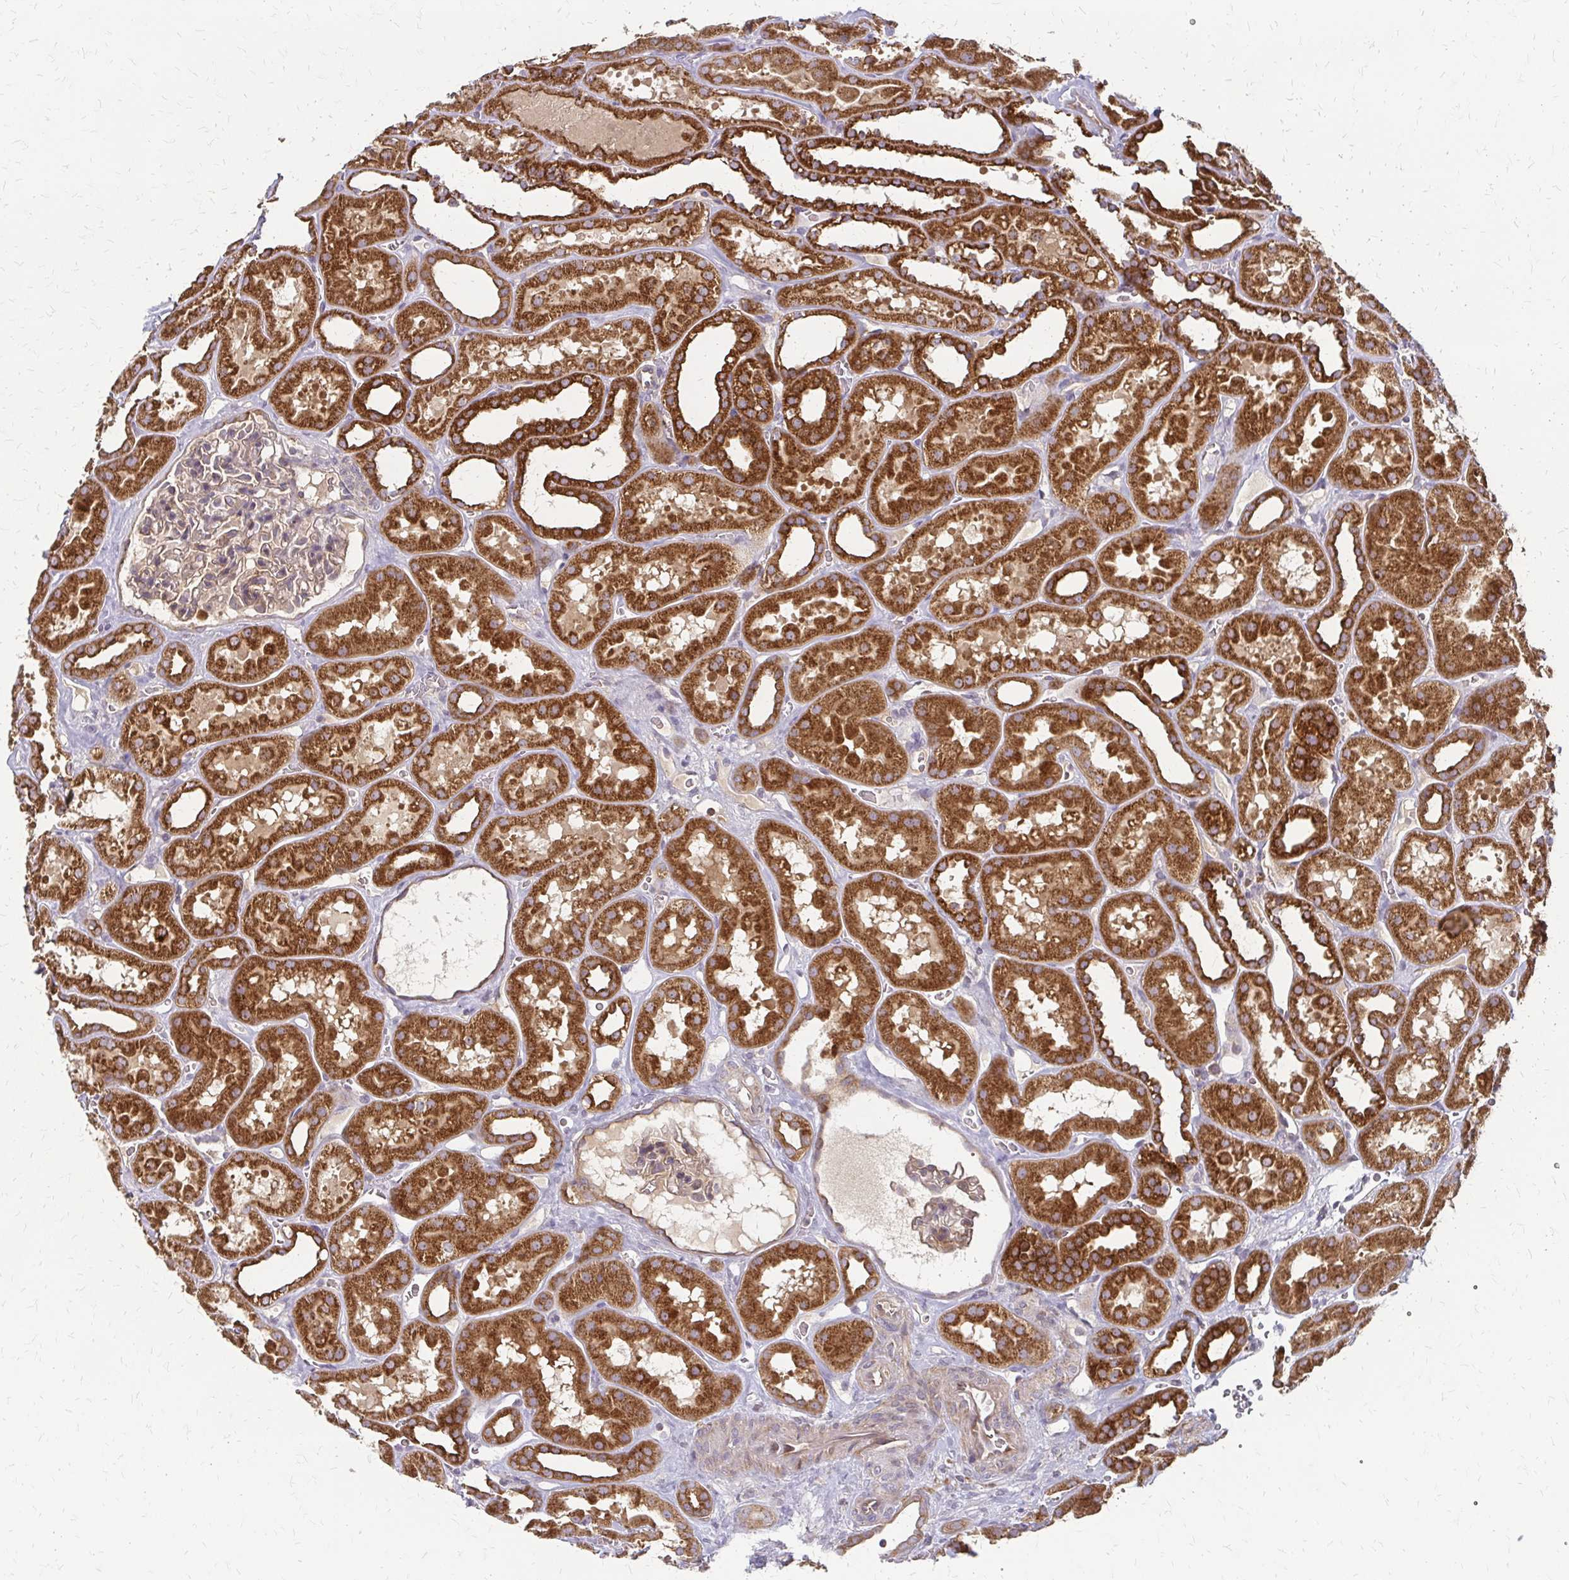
{"staining": {"intensity": "weak", "quantity": "25%-75%", "location": "cytoplasmic/membranous"}, "tissue": "kidney", "cell_type": "Cells in glomeruli", "image_type": "normal", "snomed": [{"axis": "morphology", "description": "Normal tissue, NOS"}, {"axis": "topography", "description": "Kidney"}], "caption": "An image of kidney stained for a protein reveals weak cytoplasmic/membranous brown staining in cells in glomeruli. (DAB (3,3'-diaminobenzidine) = brown stain, brightfield microscopy at high magnification).", "gene": "ZNF383", "patient": {"sex": "female", "age": 41}}